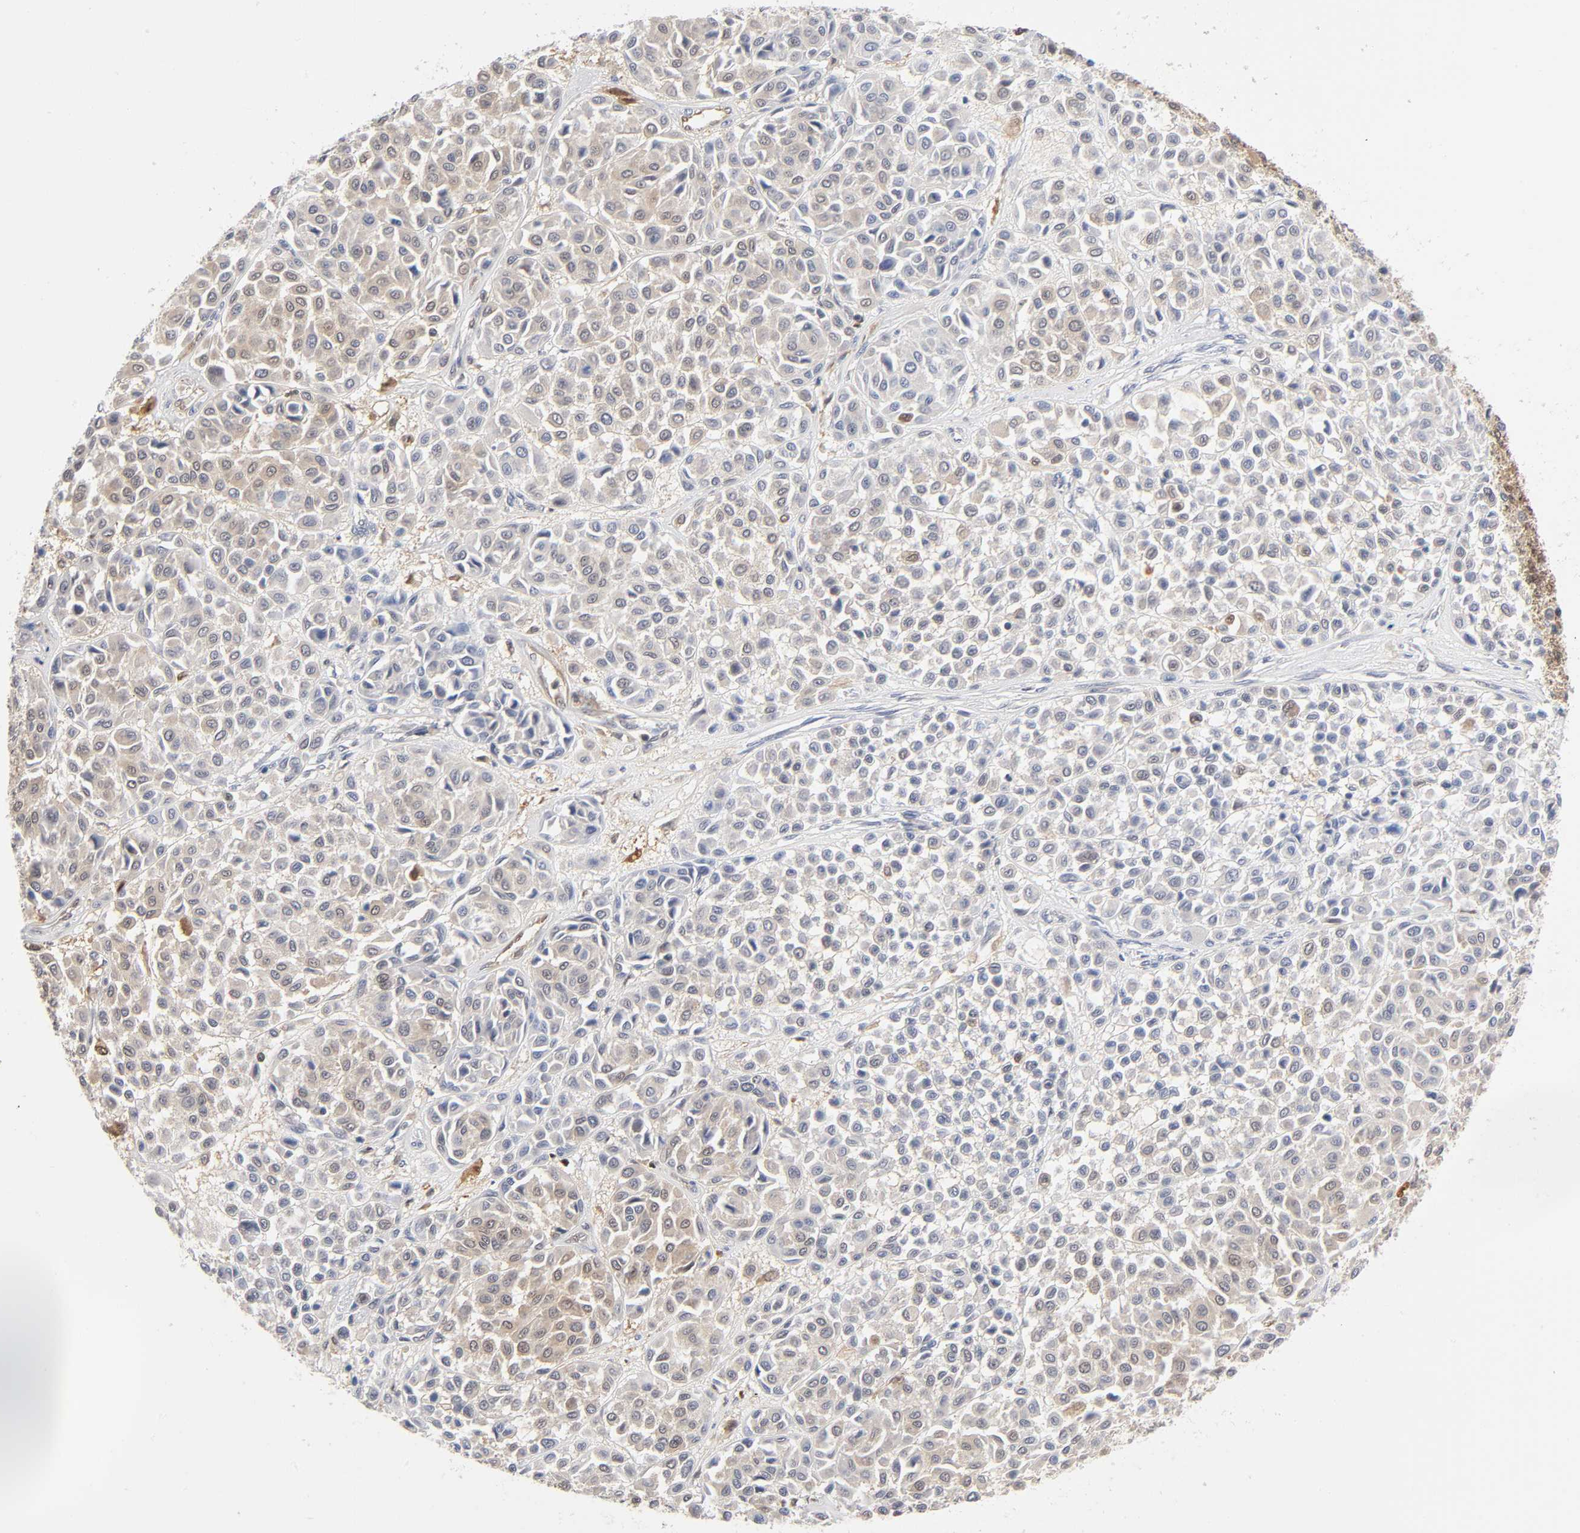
{"staining": {"intensity": "moderate", "quantity": "25%-75%", "location": "cytoplasmic/membranous"}, "tissue": "melanoma", "cell_type": "Tumor cells", "image_type": "cancer", "snomed": [{"axis": "morphology", "description": "Malignant melanoma, Metastatic site"}, {"axis": "topography", "description": "Soft tissue"}], "caption": "A medium amount of moderate cytoplasmic/membranous positivity is present in about 25%-75% of tumor cells in melanoma tissue.", "gene": "DFFB", "patient": {"sex": "male", "age": 41}}